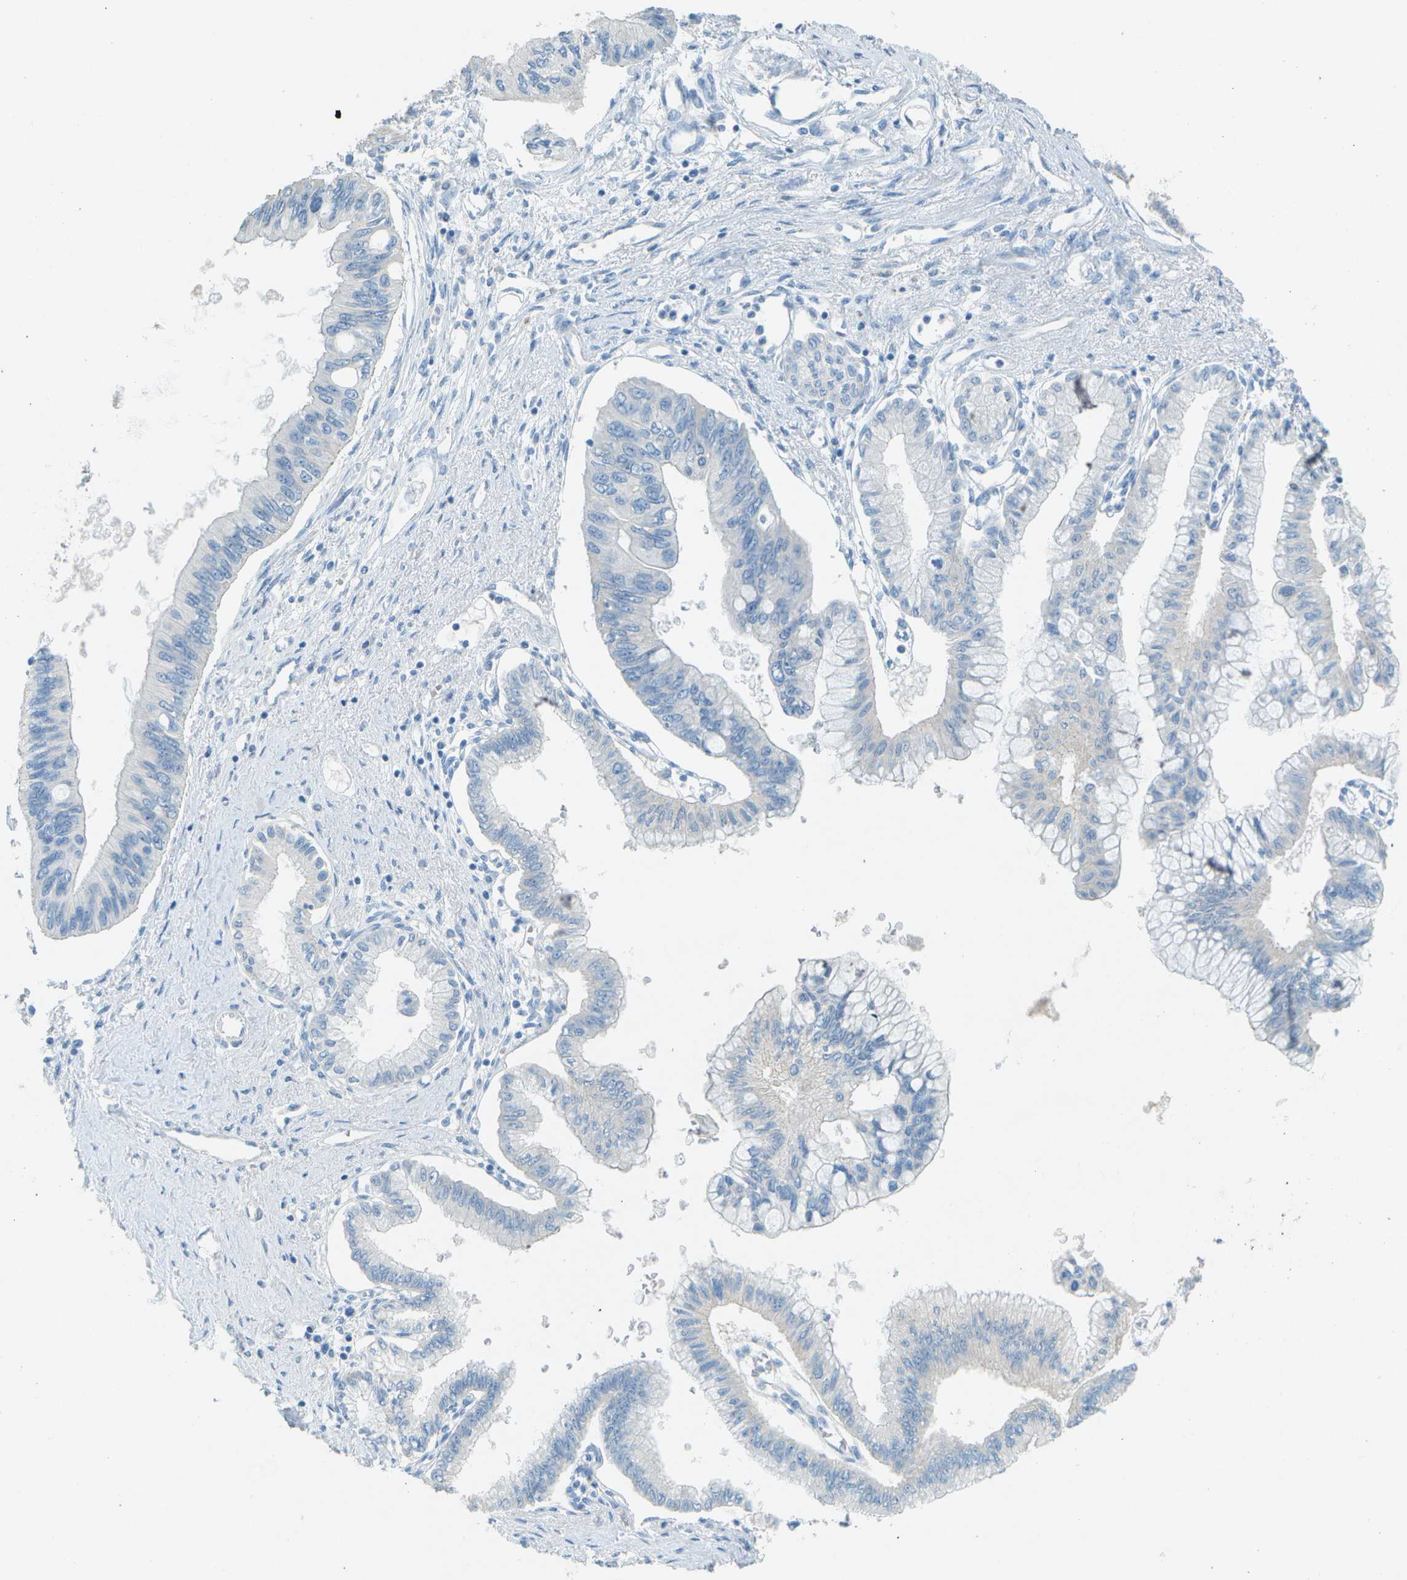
{"staining": {"intensity": "negative", "quantity": "none", "location": "none"}, "tissue": "pancreatic cancer", "cell_type": "Tumor cells", "image_type": "cancer", "snomed": [{"axis": "morphology", "description": "Adenocarcinoma, NOS"}, {"axis": "topography", "description": "Pancreas"}], "caption": "The micrograph demonstrates no staining of tumor cells in pancreatic cancer.", "gene": "LGI2", "patient": {"sex": "female", "age": 77}}